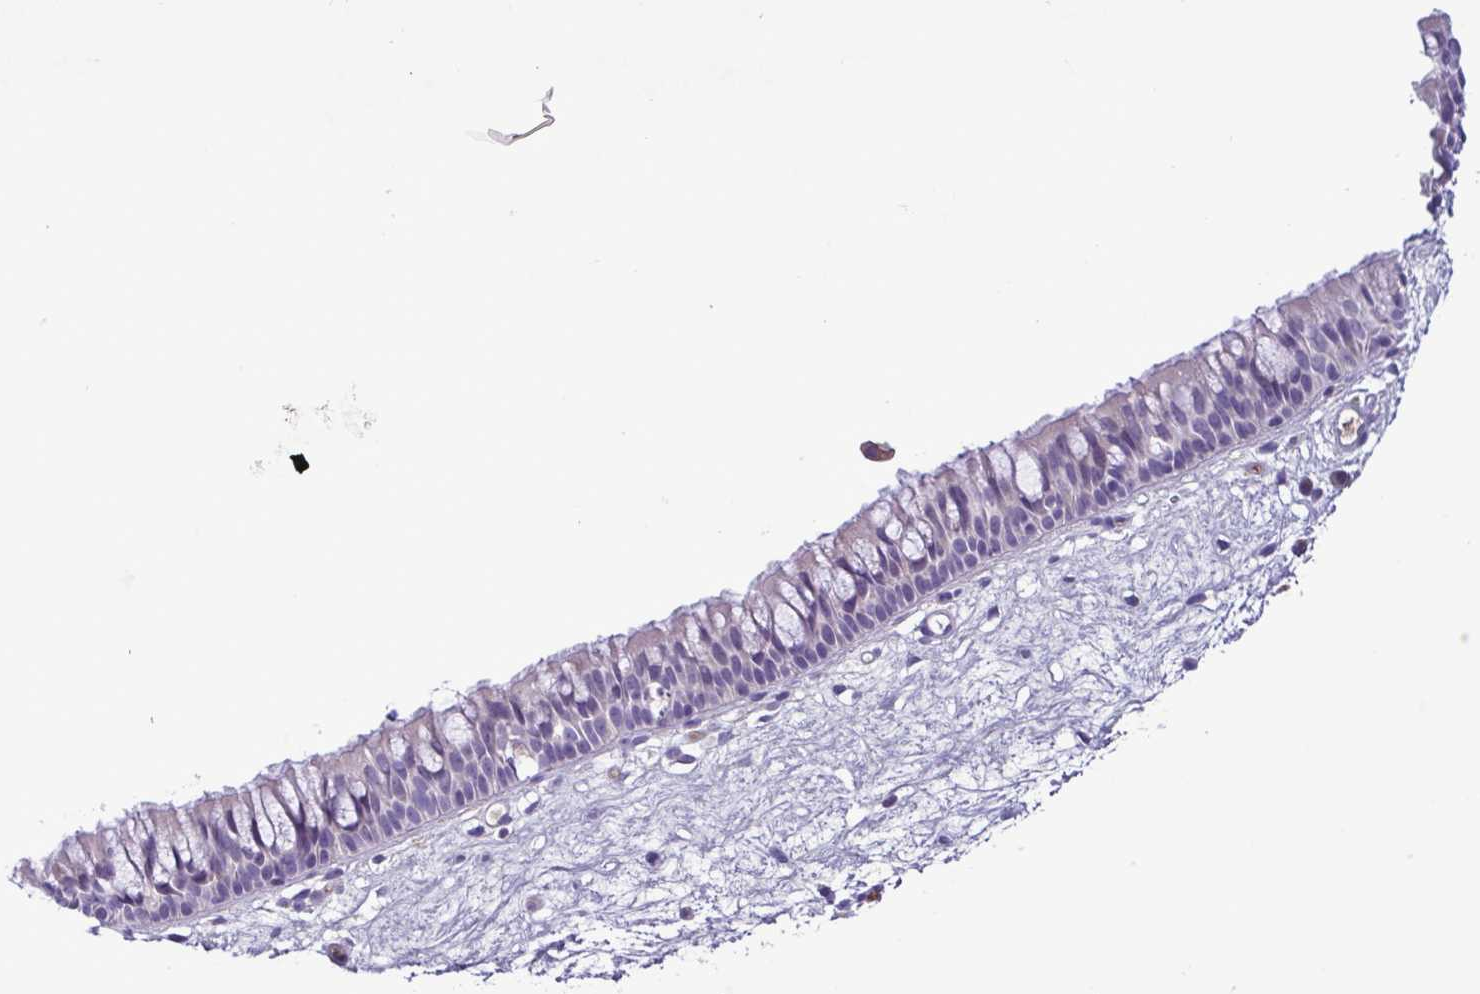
{"staining": {"intensity": "negative", "quantity": "none", "location": "none"}, "tissue": "nasopharynx", "cell_type": "Respiratory epithelial cells", "image_type": "normal", "snomed": [{"axis": "morphology", "description": "Normal tissue, NOS"}, {"axis": "topography", "description": "Nasopharynx"}], "caption": "Immunohistochemistry micrograph of normal nasopharynx stained for a protein (brown), which displays no expression in respiratory epithelial cells.", "gene": "F13B", "patient": {"sex": "male", "age": 69}}